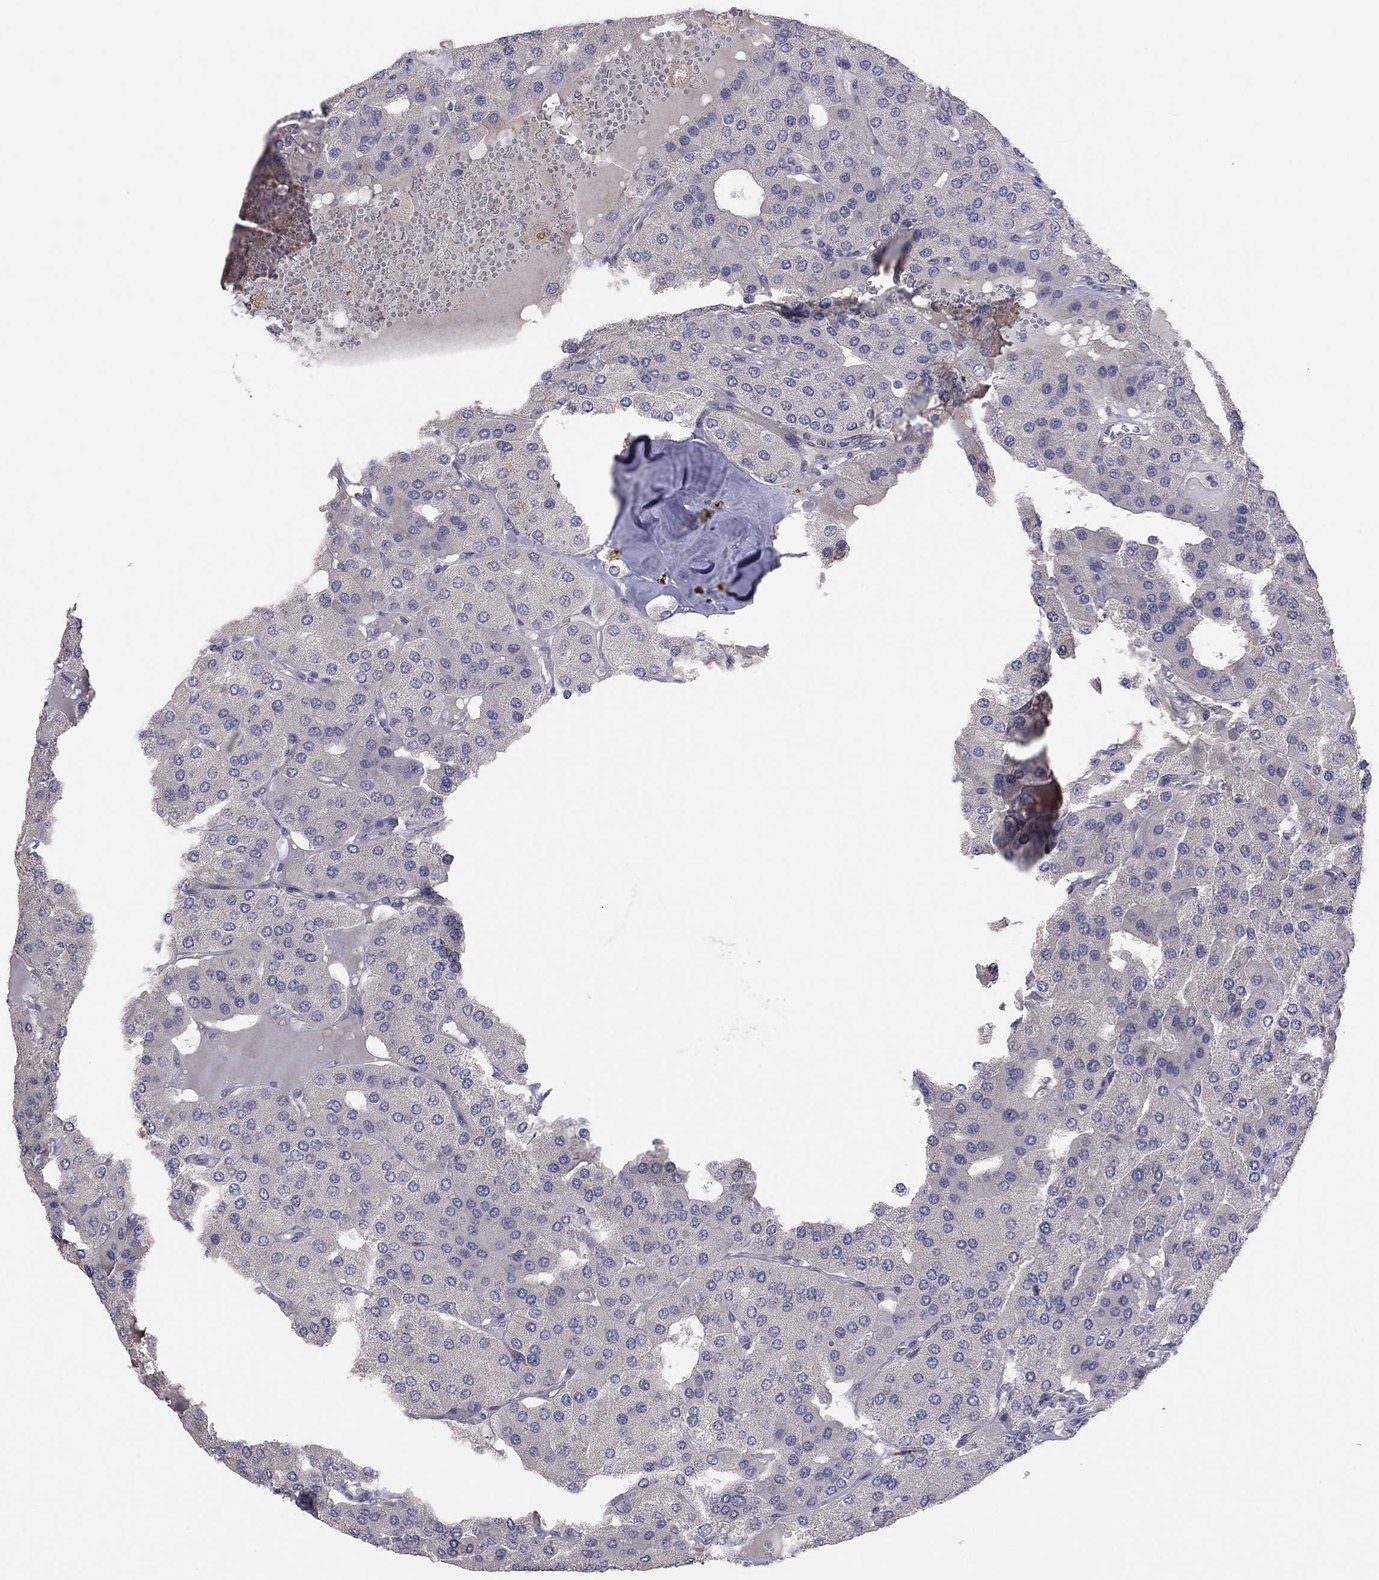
{"staining": {"intensity": "negative", "quantity": "none", "location": "none"}, "tissue": "parathyroid gland", "cell_type": "Glandular cells", "image_type": "normal", "snomed": [{"axis": "morphology", "description": "Normal tissue, NOS"}, {"axis": "morphology", "description": "Adenoma, NOS"}, {"axis": "topography", "description": "Parathyroid gland"}], "caption": "Micrograph shows no significant protein positivity in glandular cells of unremarkable parathyroid gland.", "gene": "KCNB1", "patient": {"sex": "female", "age": 86}}